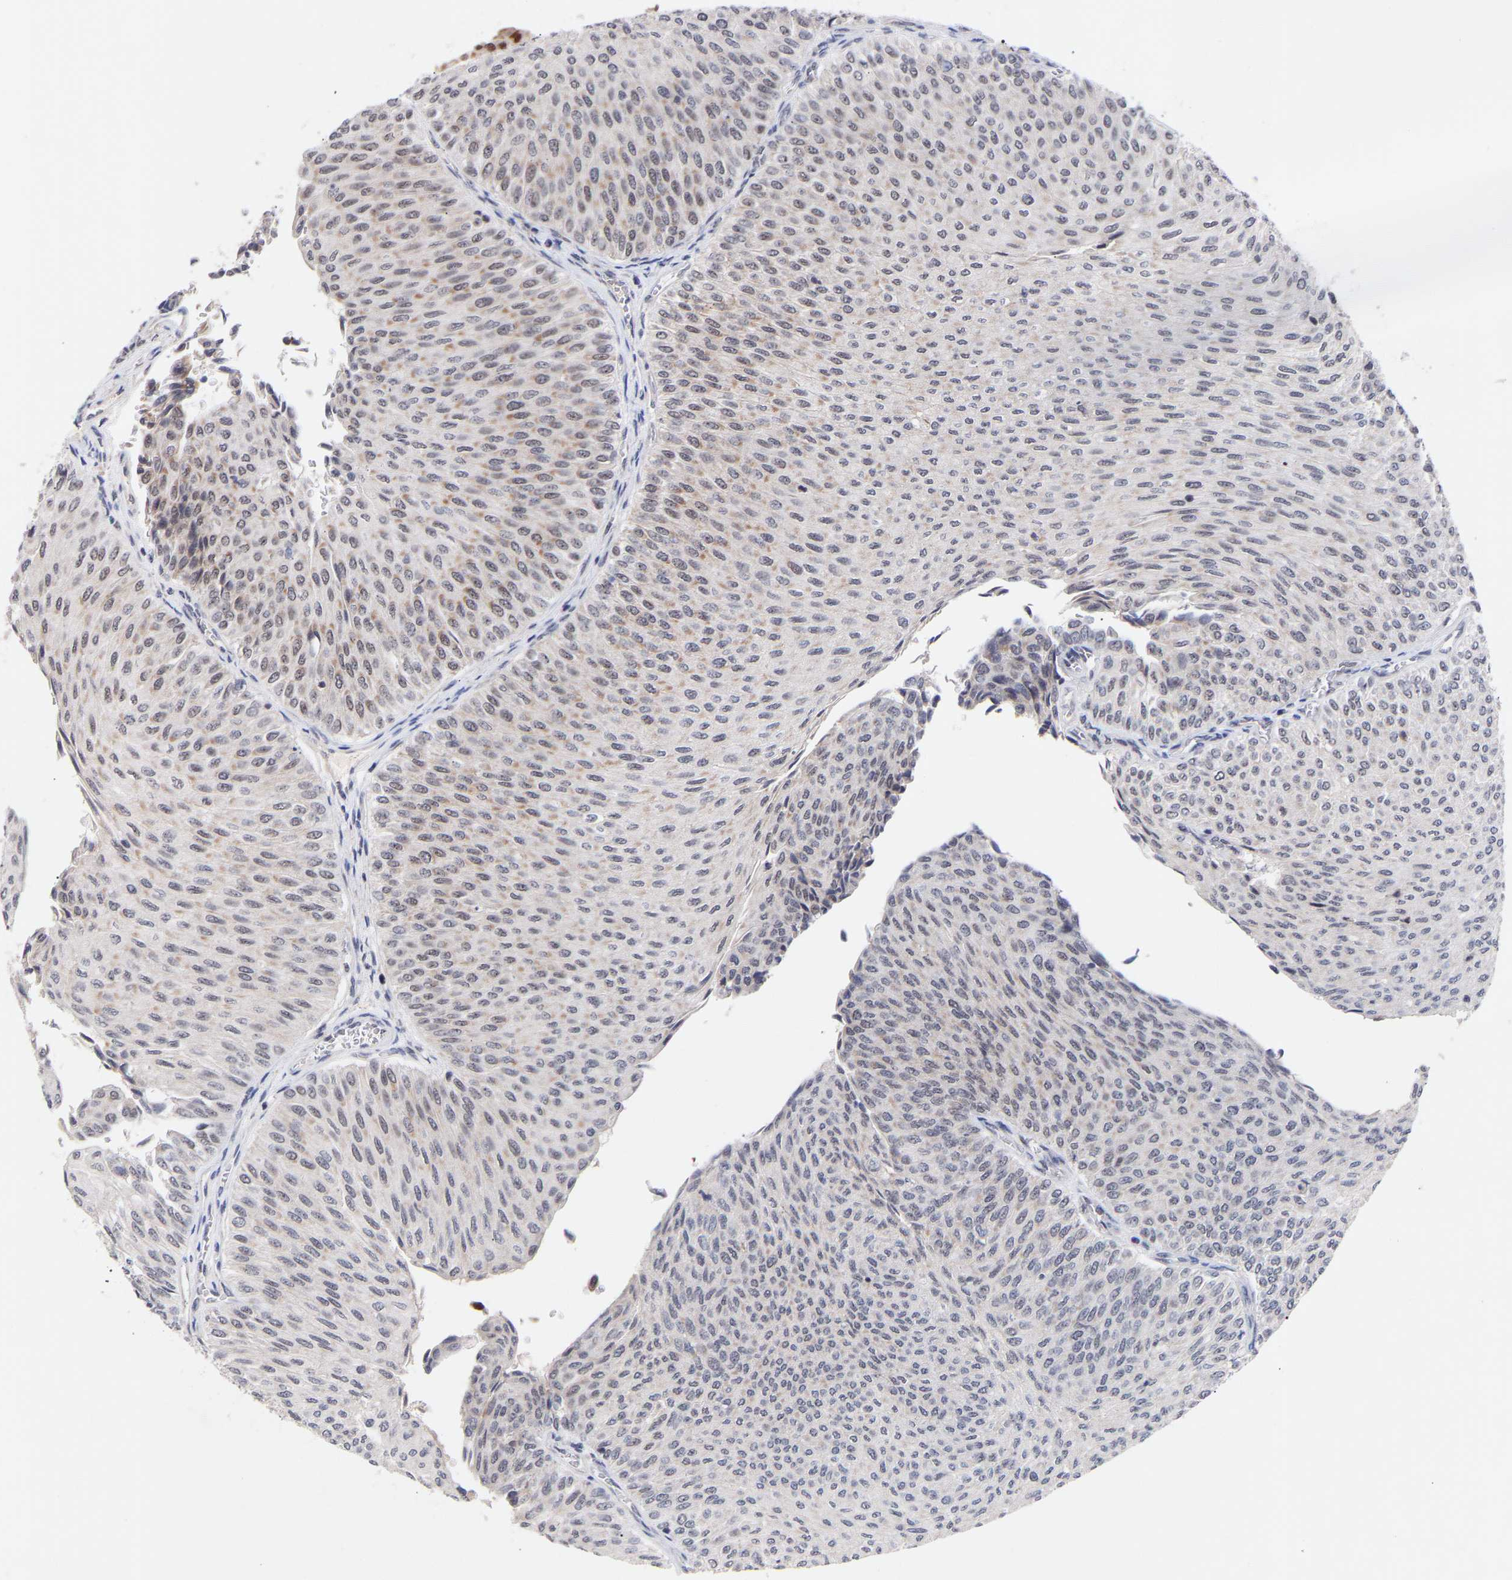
{"staining": {"intensity": "weak", "quantity": "<25%", "location": "cytoplasmic/membranous"}, "tissue": "urothelial cancer", "cell_type": "Tumor cells", "image_type": "cancer", "snomed": [{"axis": "morphology", "description": "Urothelial carcinoma, Low grade"}, {"axis": "topography", "description": "Urinary bladder"}], "caption": "Image shows no protein expression in tumor cells of urothelial carcinoma (low-grade) tissue.", "gene": "RBM15", "patient": {"sex": "male", "age": 78}}